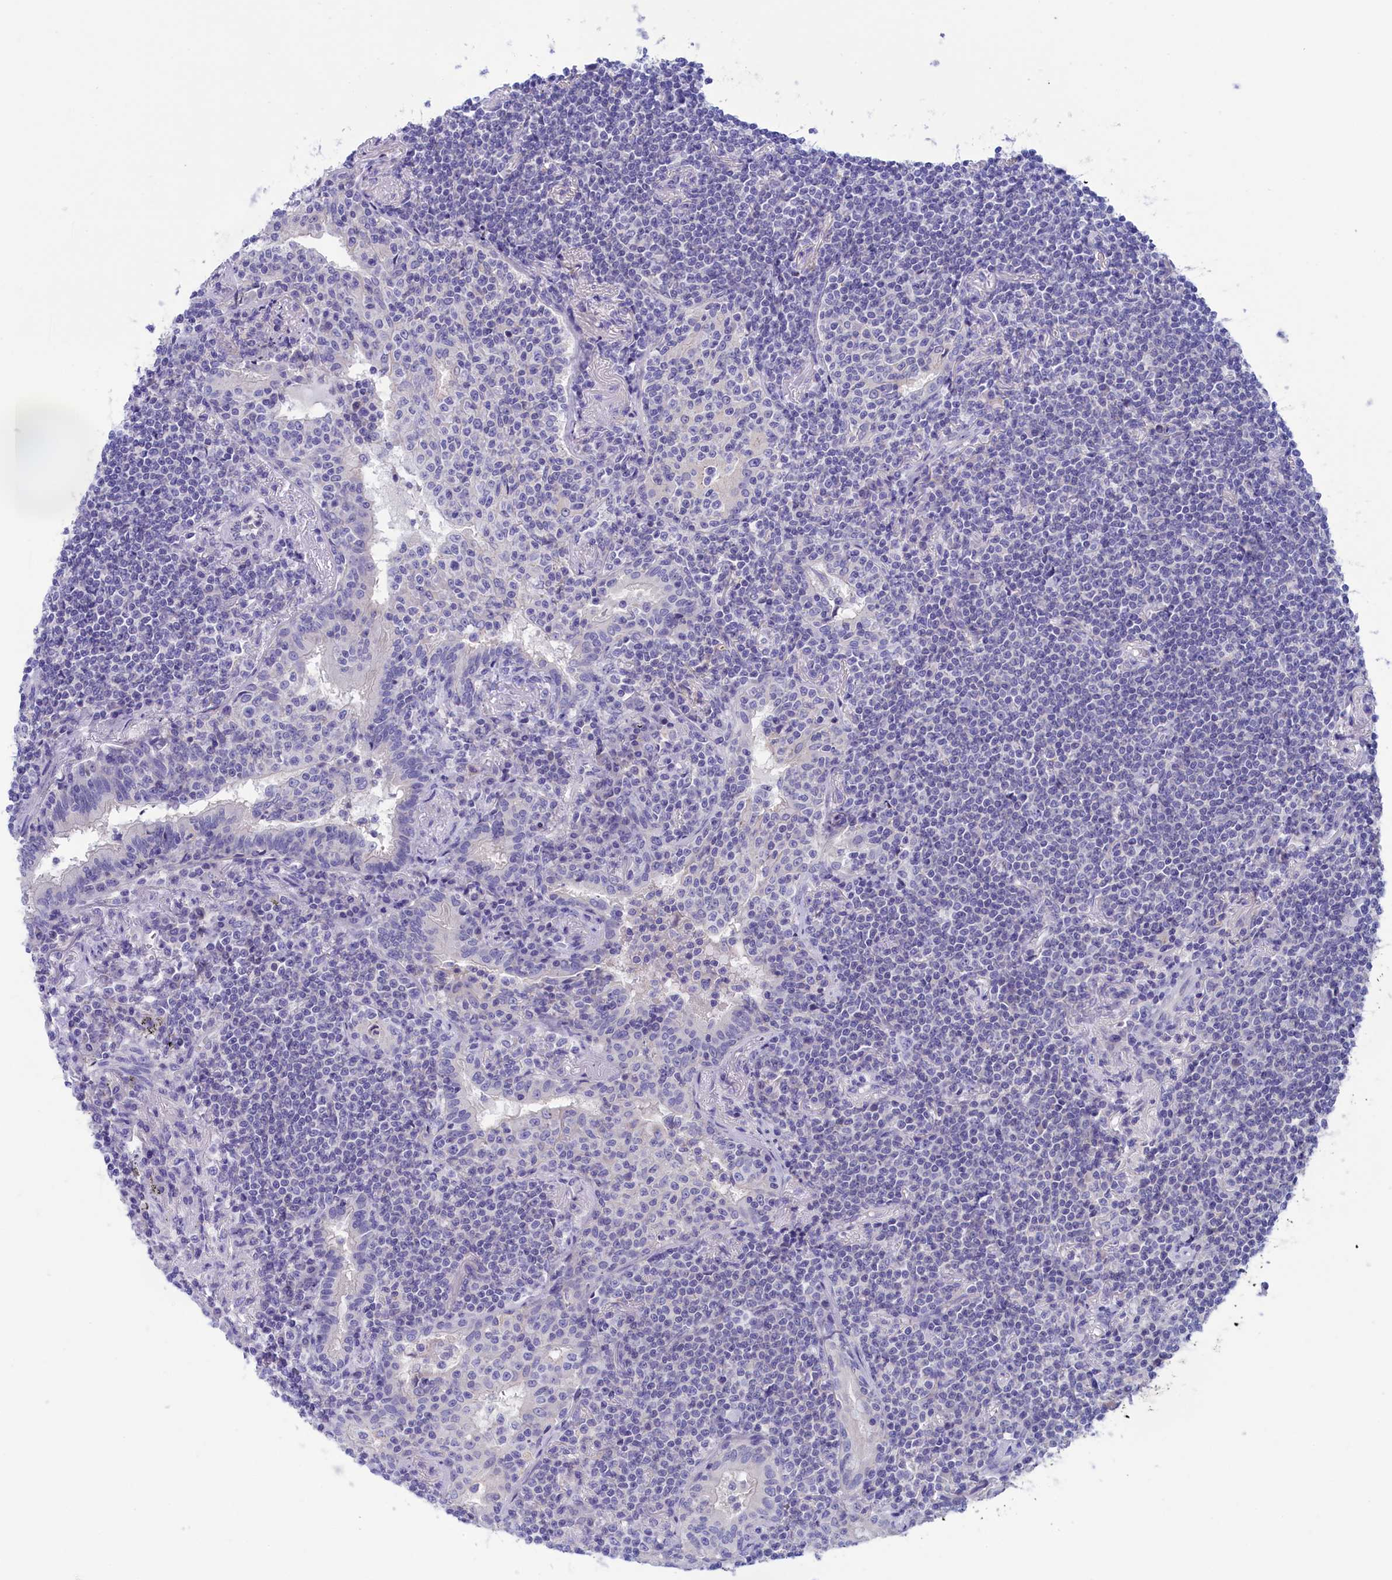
{"staining": {"intensity": "negative", "quantity": "none", "location": "none"}, "tissue": "lymphoma", "cell_type": "Tumor cells", "image_type": "cancer", "snomed": [{"axis": "morphology", "description": "Malignant lymphoma, non-Hodgkin's type, Low grade"}, {"axis": "topography", "description": "Lung"}], "caption": "Immunohistochemistry image of lymphoma stained for a protein (brown), which demonstrates no staining in tumor cells.", "gene": "VPS35L", "patient": {"sex": "female", "age": 71}}